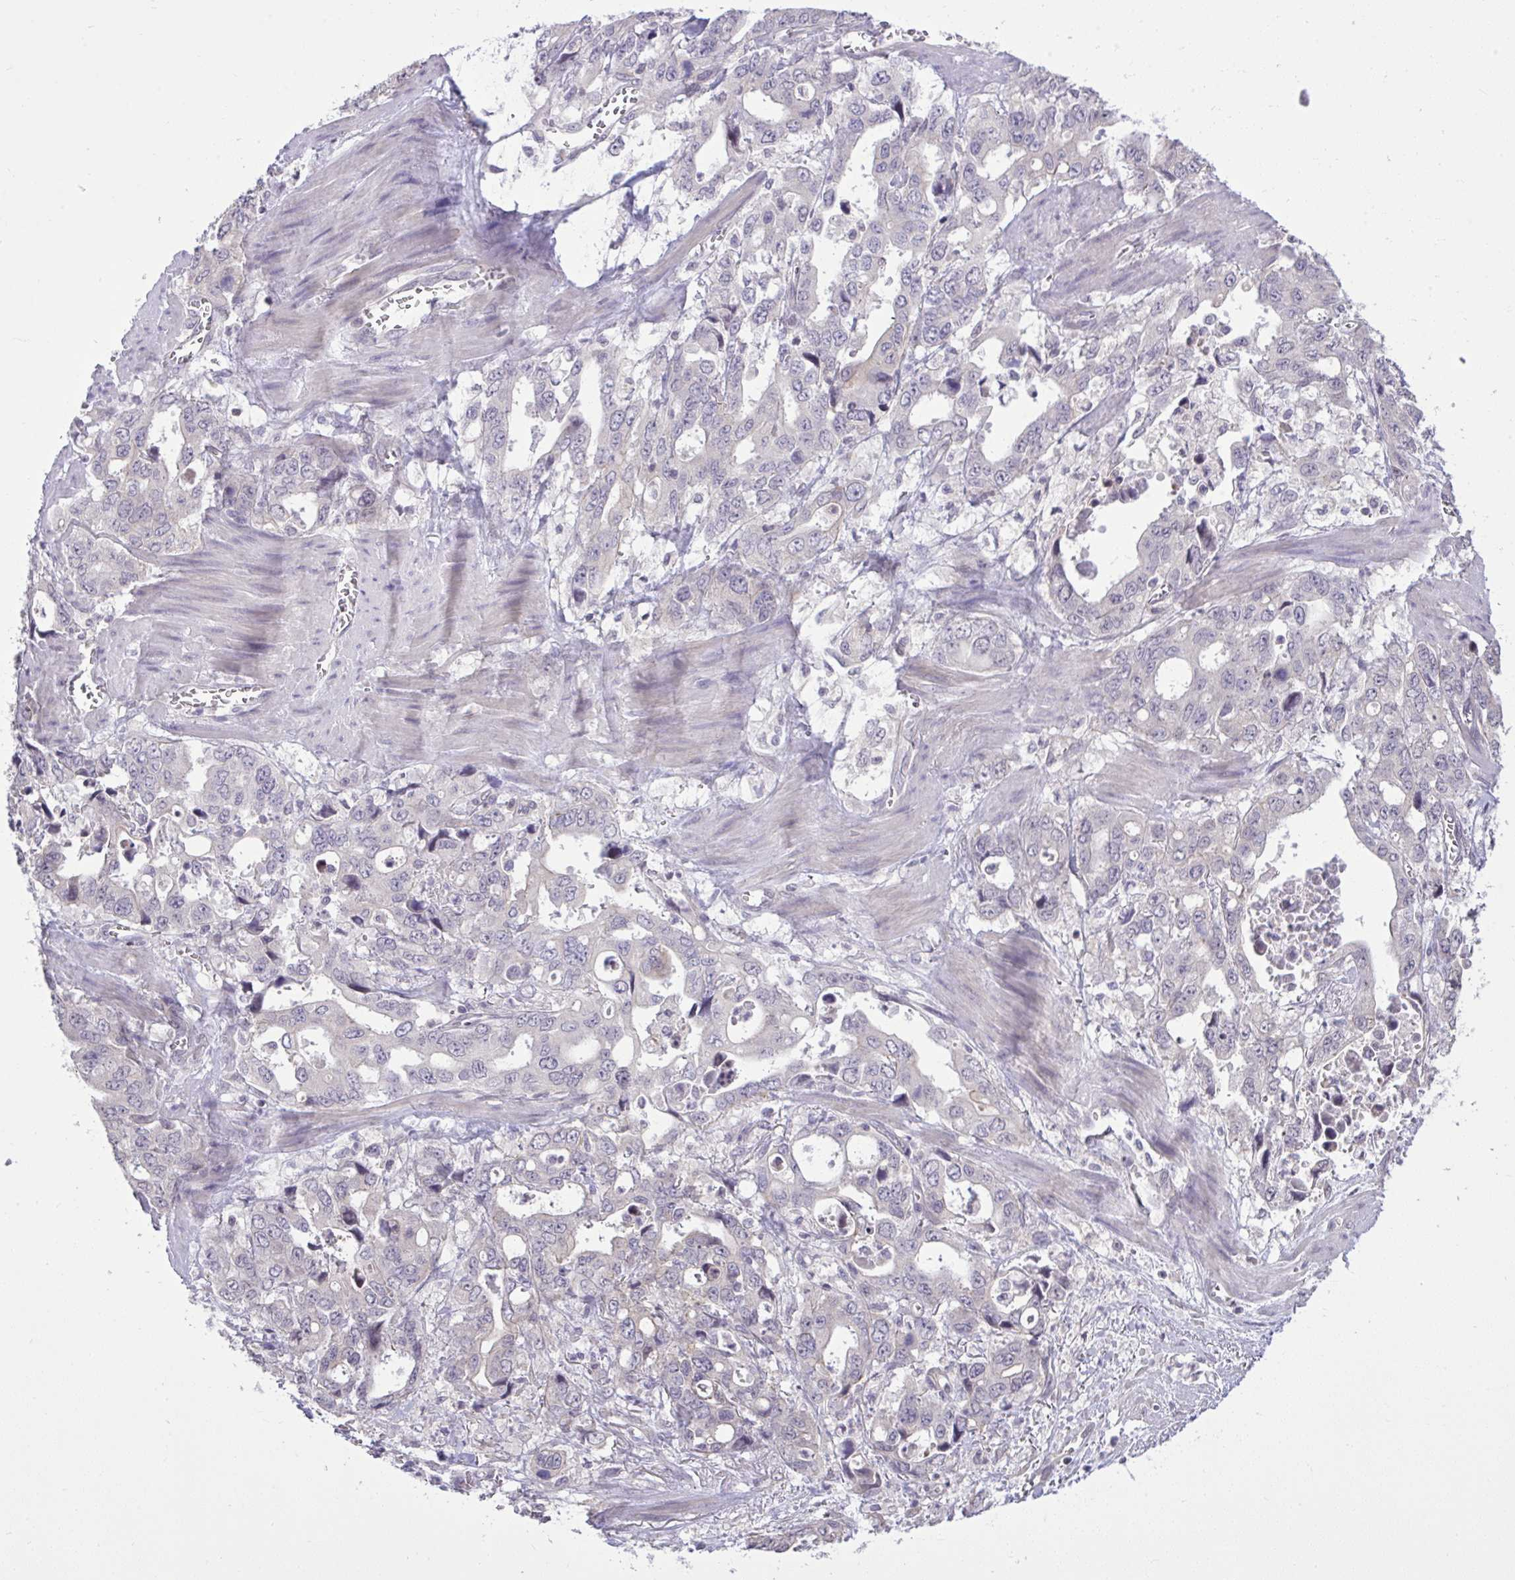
{"staining": {"intensity": "negative", "quantity": "none", "location": "none"}, "tissue": "stomach cancer", "cell_type": "Tumor cells", "image_type": "cancer", "snomed": [{"axis": "morphology", "description": "Adenocarcinoma, NOS"}, {"axis": "topography", "description": "Stomach, upper"}], "caption": "Micrograph shows no significant protein staining in tumor cells of adenocarcinoma (stomach).", "gene": "CYP20A1", "patient": {"sex": "male", "age": 74}}